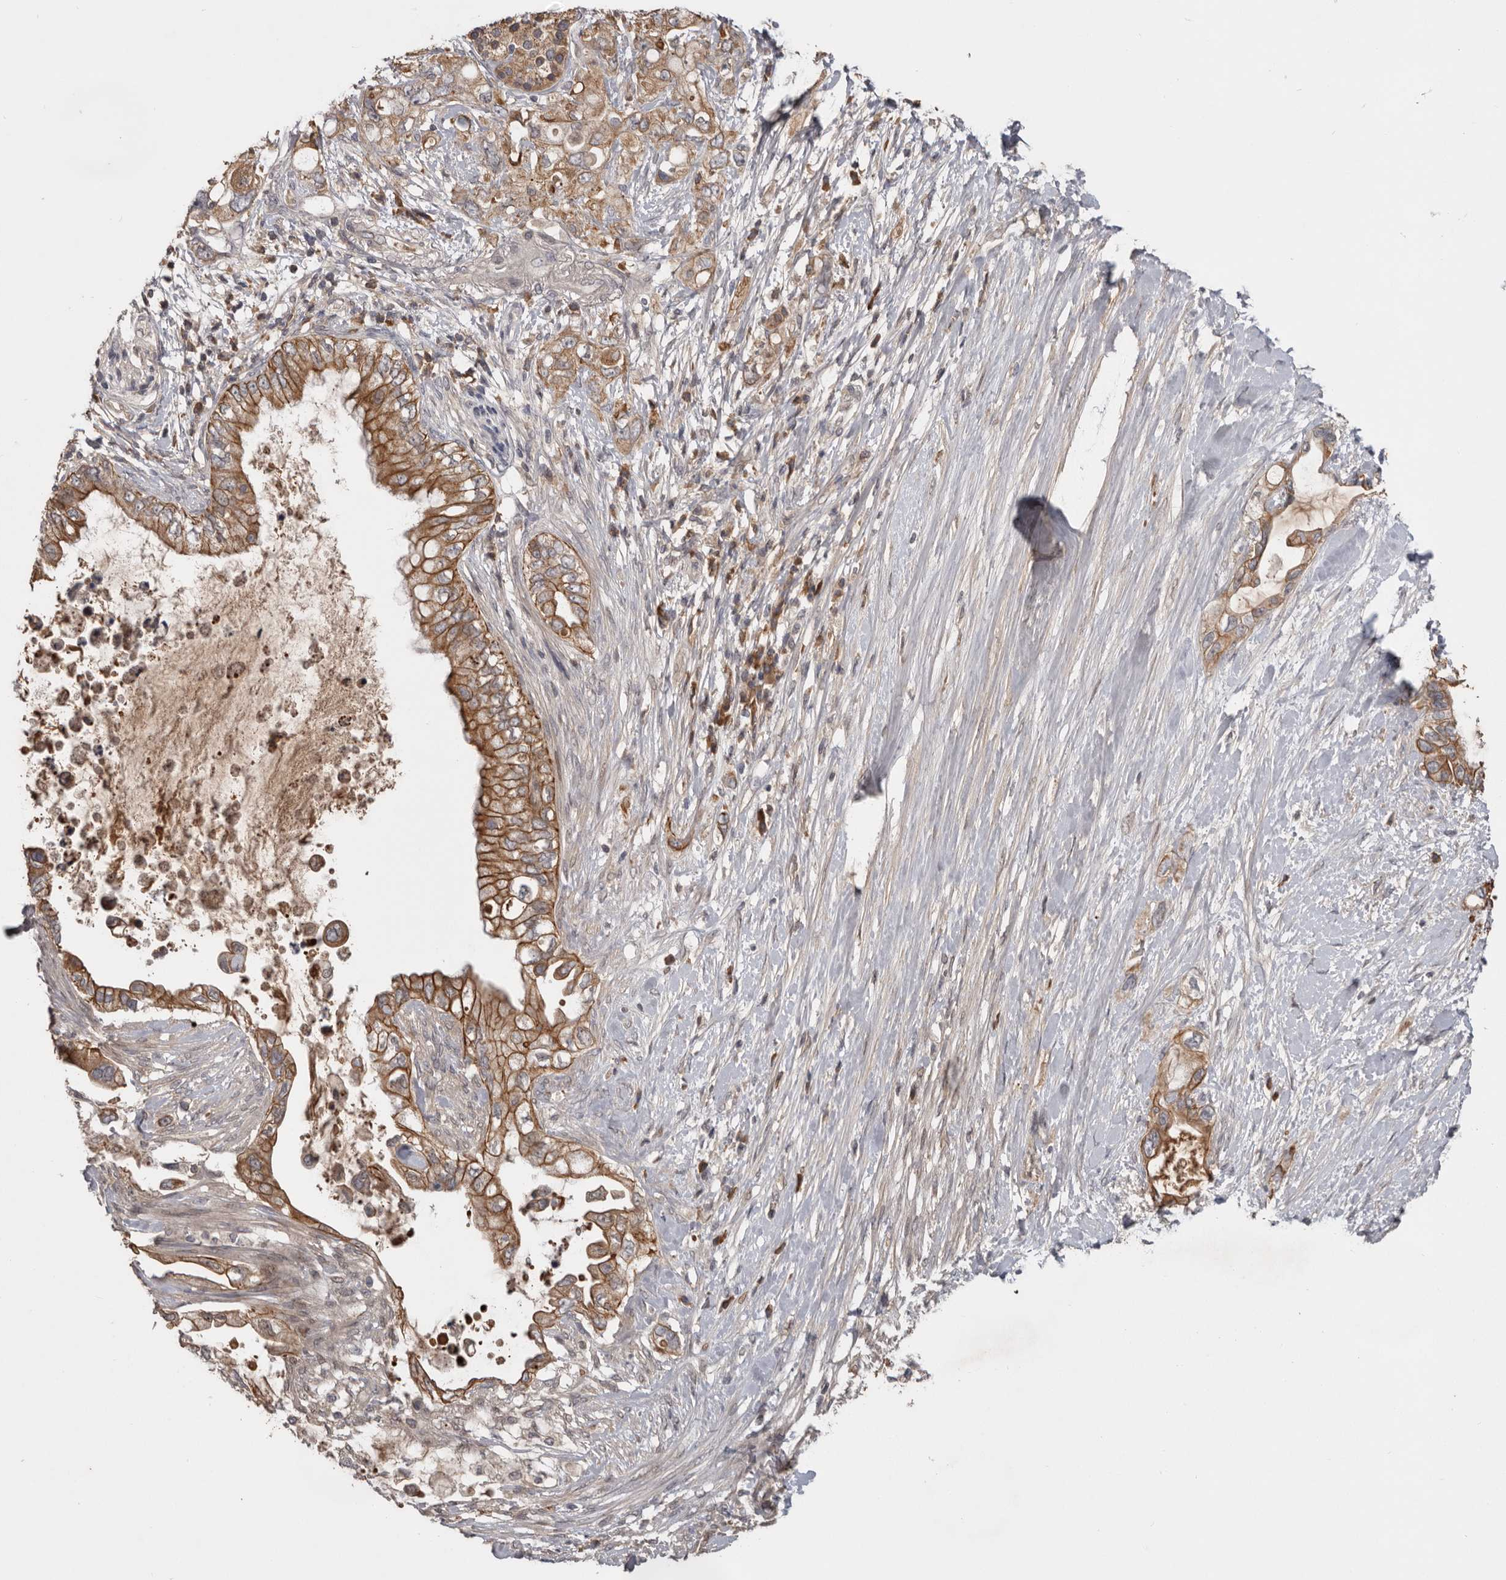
{"staining": {"intensity": "moderate", "quantity": ">75%", "location": "cytoplasmic/membranous"}, "tissue": "pancreatic cancer", "cell_type": "Tumor cells", "image_type": "cancer", "snomed": [{"axis": "morphology", "description": "Adenocarcinoma, NOS"}, {"axis": "topography", "description": "Pancreas"}], "caption": "Moderate cytoplasmic/membranous staining for a protein is identified in approximately >75% of tumor cells of pancreatic adenocarcinoma using immunohistochemistry.", "gene": "NMUR1", "patient": {"sex": "female", "age": 56}}